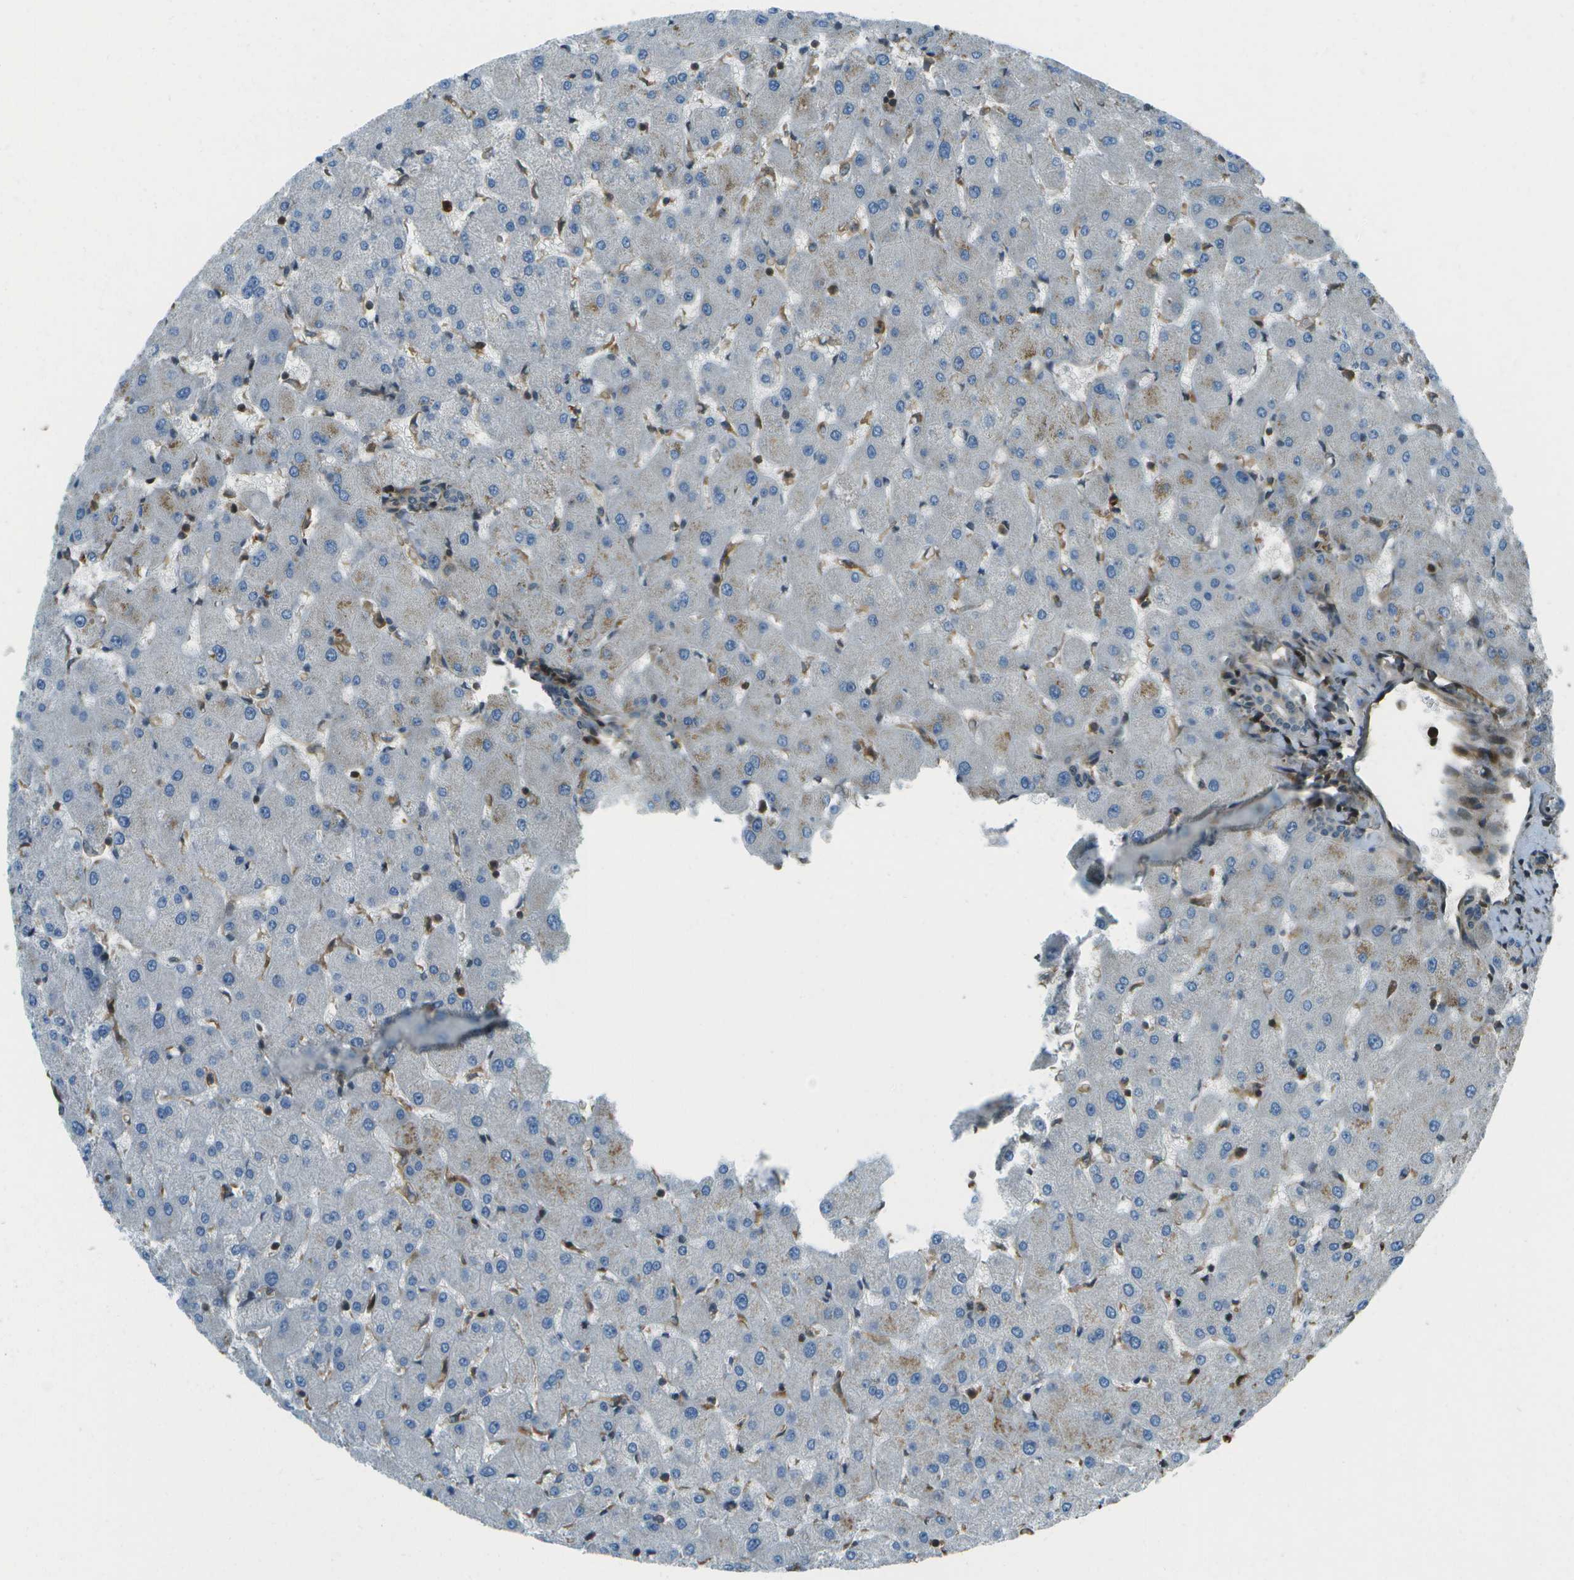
{"staining": {"intensity": "negative", "quantity": "none", "location": "none"}, "tissue": "liver", "cell_type": "Cholangiocytes", "image_type": "normal", "snomed": [{"axis": "morphology", "description": "Normal tissue, NOS"}, {"axis": "topography", "description": "Liver"}], "caption": "High power microscopy photomicrograph of an immunohistochemistry histopathology image of normal liver, revealing no significant positivity in cholangiocytes. (Brightfield microscopy of DAB (3,3'-diaminobenzidine) immunohistochemistry at high magnification).", "gene": "TMEM19", "patient": {"sex": "female", "age": 63}}